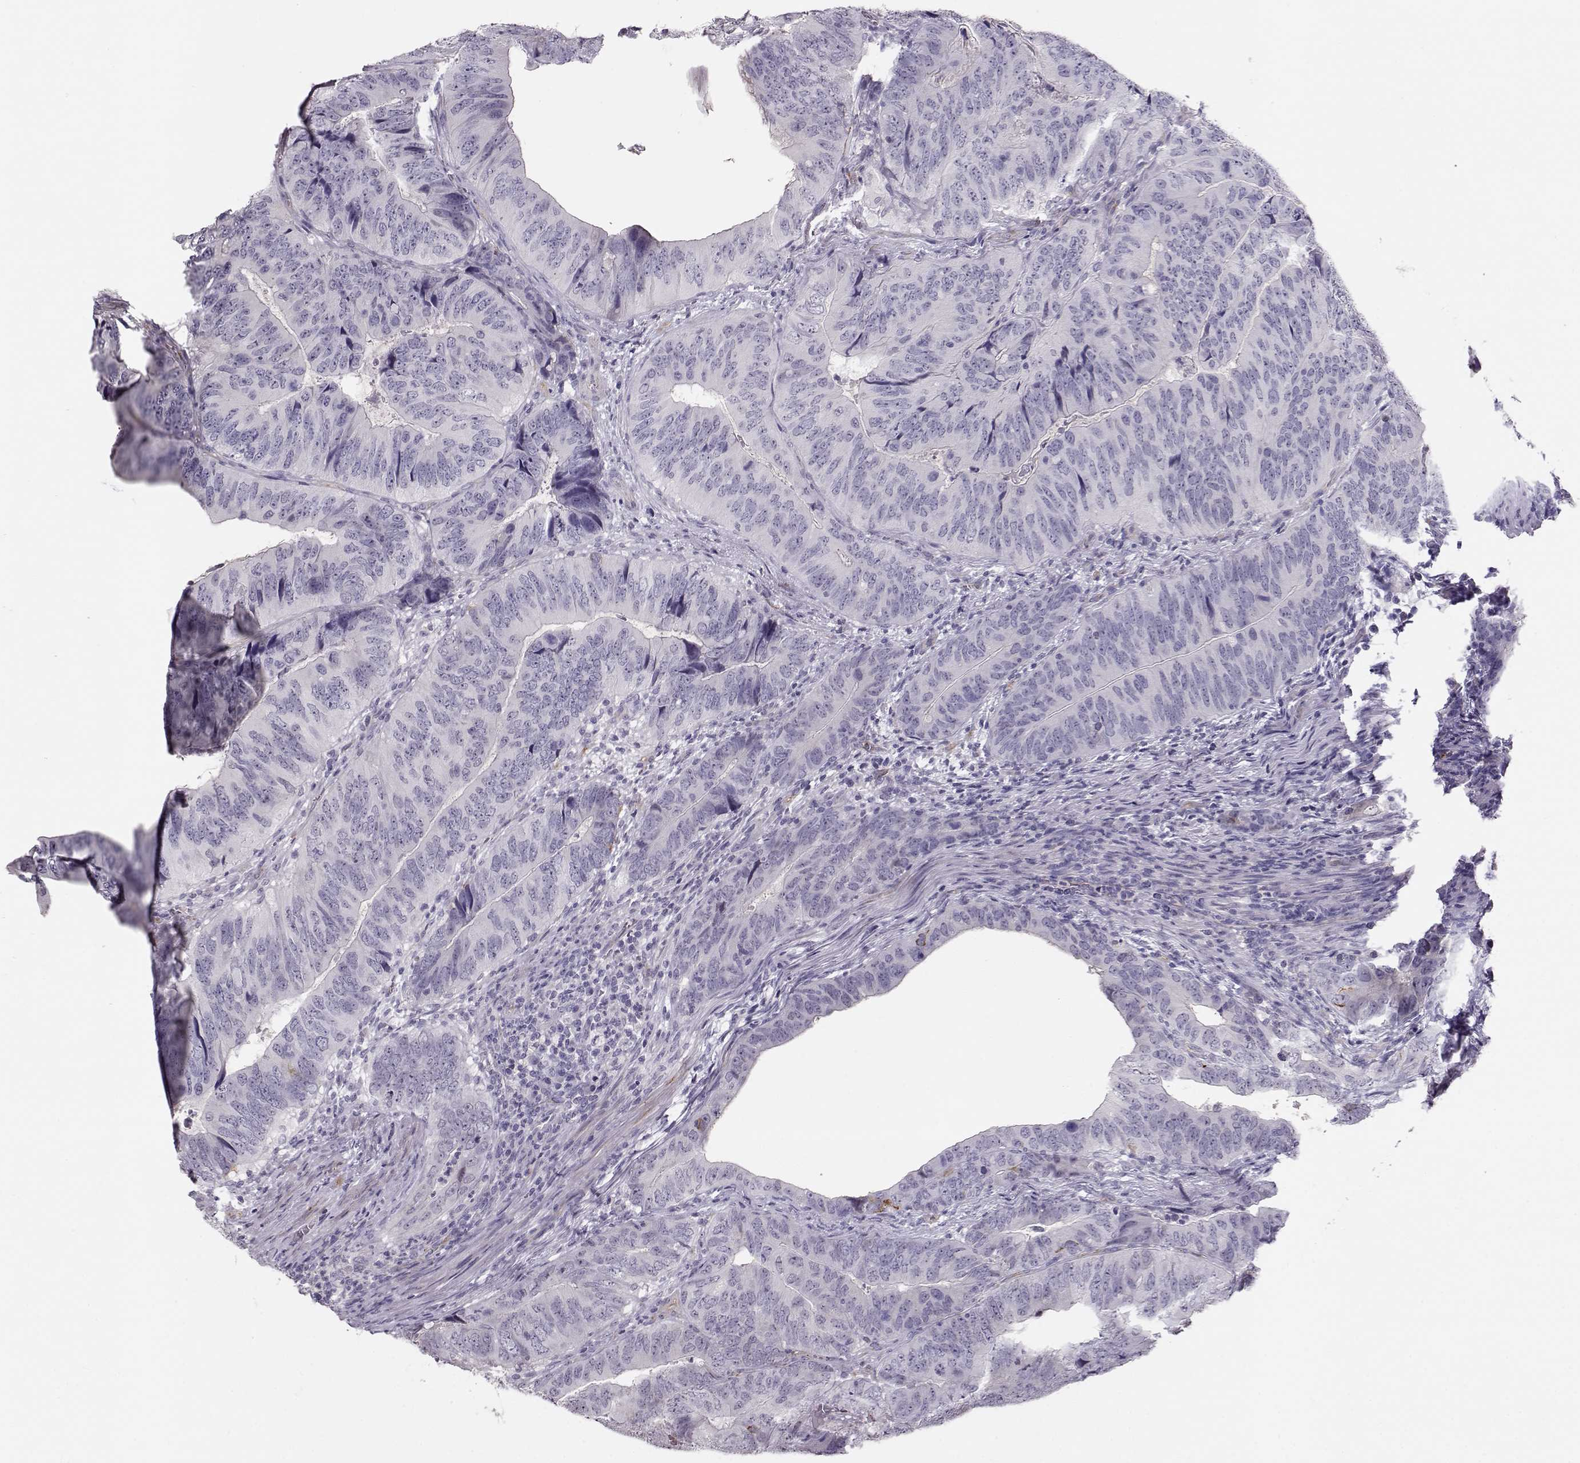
{"staining": {"intensity": "negative", "quantity": "none", "location": "none"}, "tissue": "colorectal cancer", "cell_type": "Tumor cells", "image_type": "cancer", "snomed": [{"axis": "morphology", "description": "Adenocarcinoma, NOS"}, {"axis": "topography", "description": "Colon"}], "caption": "A micrograph of colorectal cancer (adenocarcinoma) stained for a protein shows no brown staining in tumor cells. (DAB immunohistochemistry visualized using brightfield microscopy, high magnification).", "gene": "RBM44", "patient": {"sex": "male", "age": 79}}